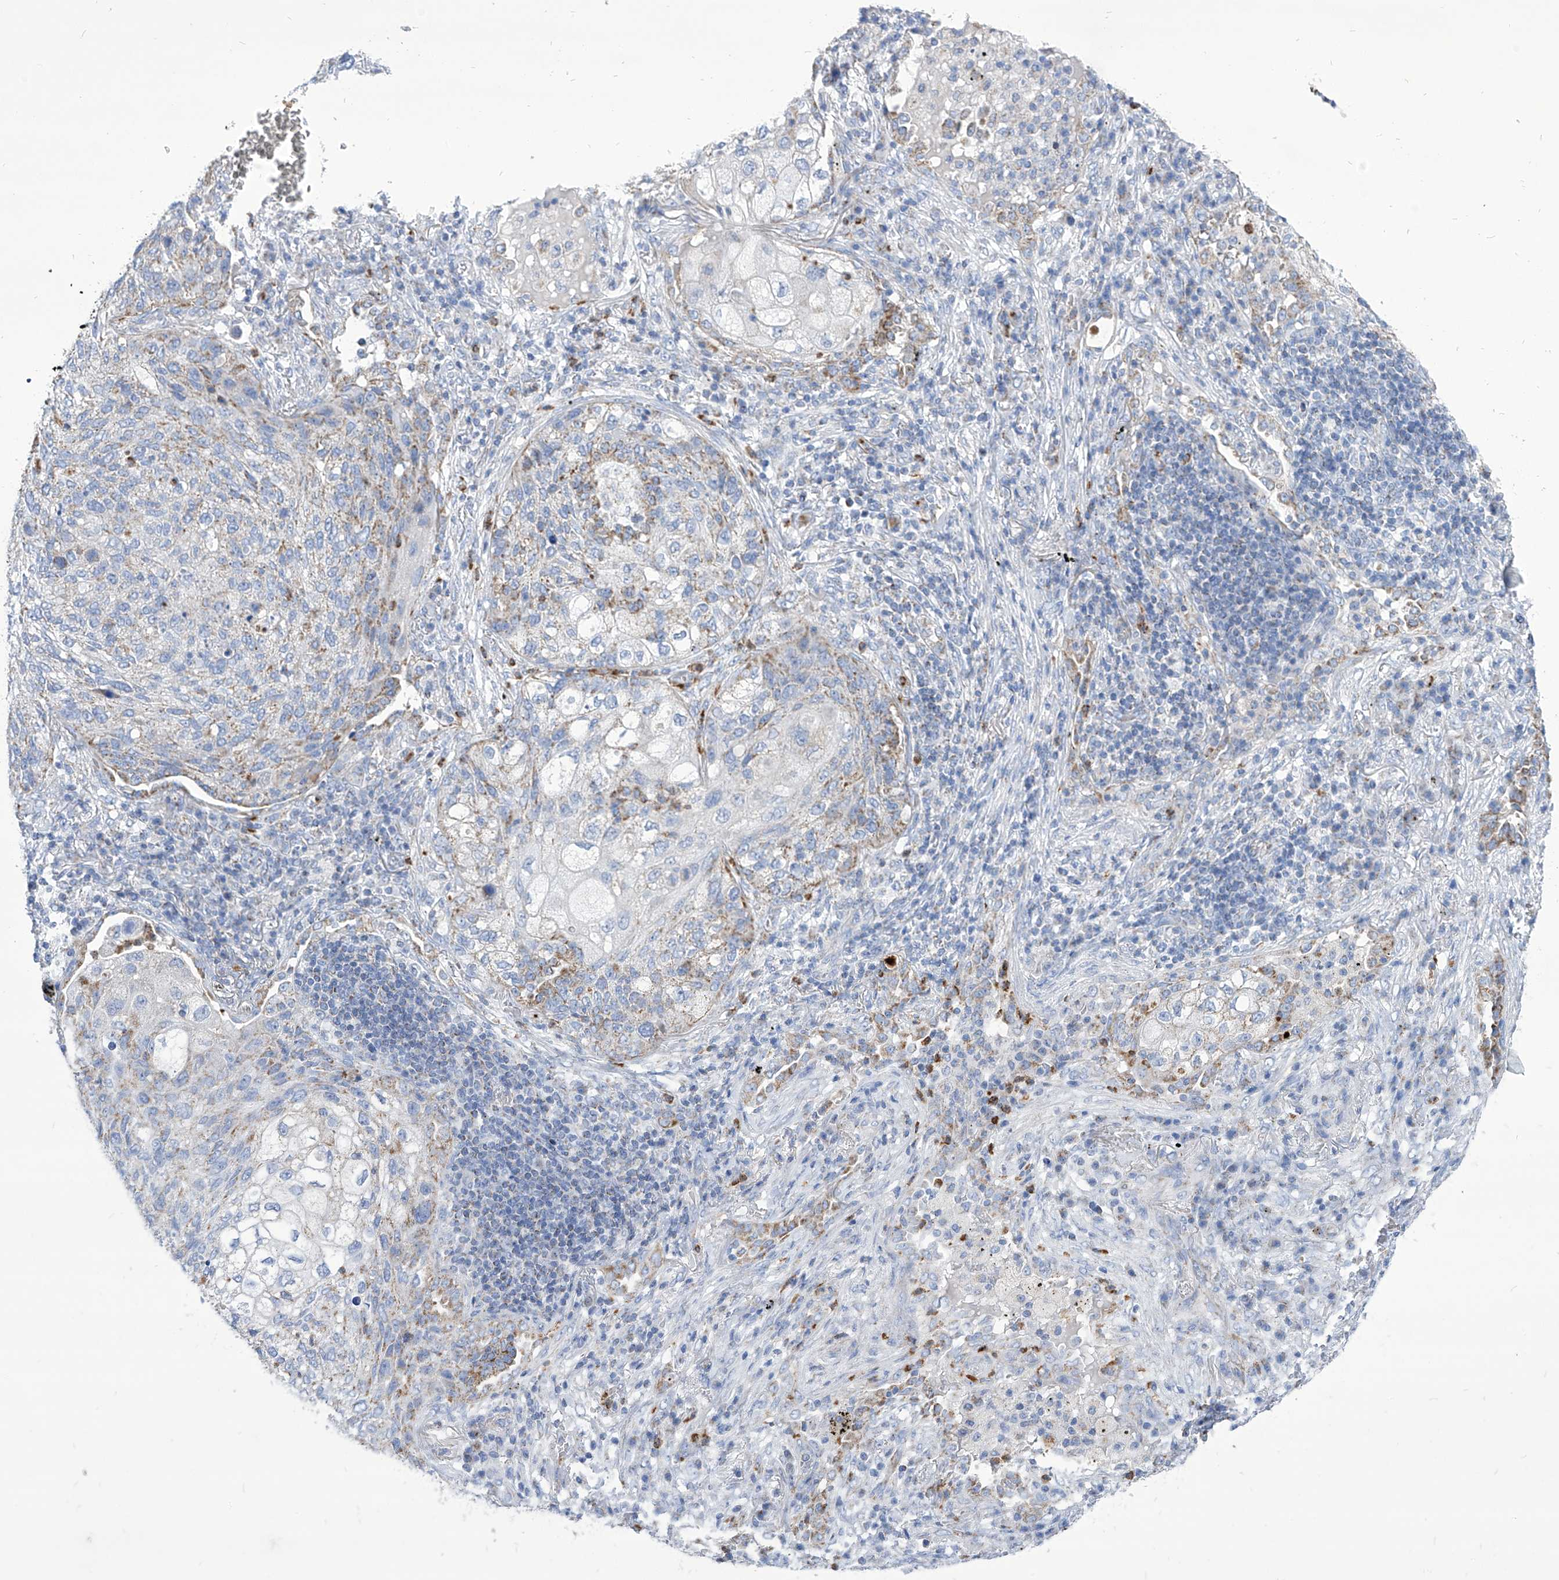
{"staining": {"intensity": "weak", "quantity": "<25%", "location": "cytoplasmic/membranous"}, "tissue": "lung cancer", "cell_type": "Tumor cells", "image_type": "cancer", "snomed": [{"axis": "morphology", "description": "Squamous cell carcinoma, NOS"}, {"axis": "topography", "description": "Lung"}], "caption": "IHC of squamous cell carcinoma (lung) displays no expression in tumor cells.", "gene": "COQ3", "patient": {"sex": "female", "age": 63}}